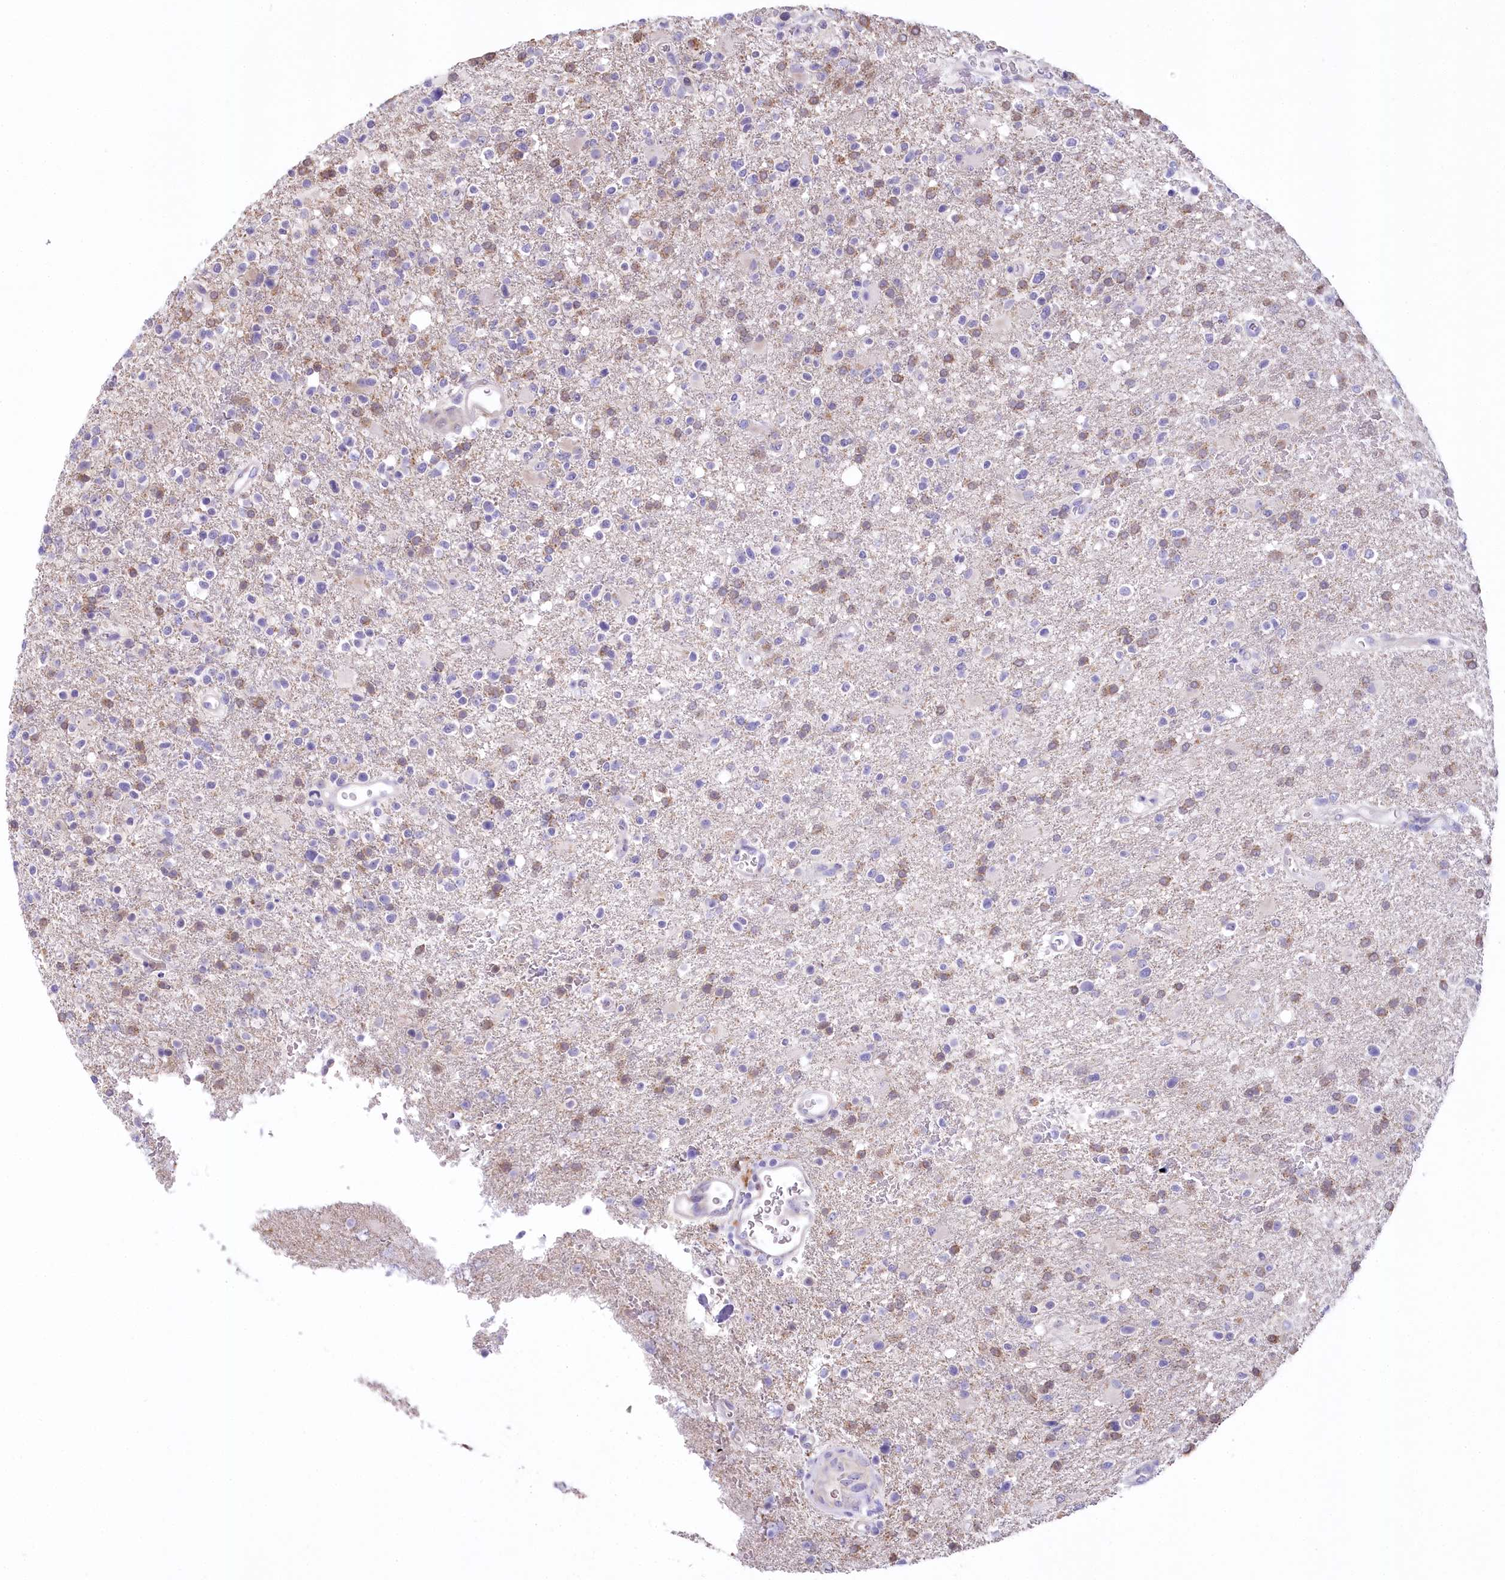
{"staining": {"intensity": "moderate", "quantity": "<25%", "location": "cytoplasmic/membranous,nuclear"}, "tissue": "glioma", "cell_type": "Tumor cells", "image_type": "cancer", "snomed": [{"axis": "morphology", "description": "Glioma, malignant, High grade"}, {"axis": "topography", "description": "Brain"}], "caption": "A brown stain highlights moderate cytoplasmic/membranous and nuclear staining of a protein in human glioma tumor cells.", "gene": "MYOZ1", "patient": {"sex": "male", "age": 72}}